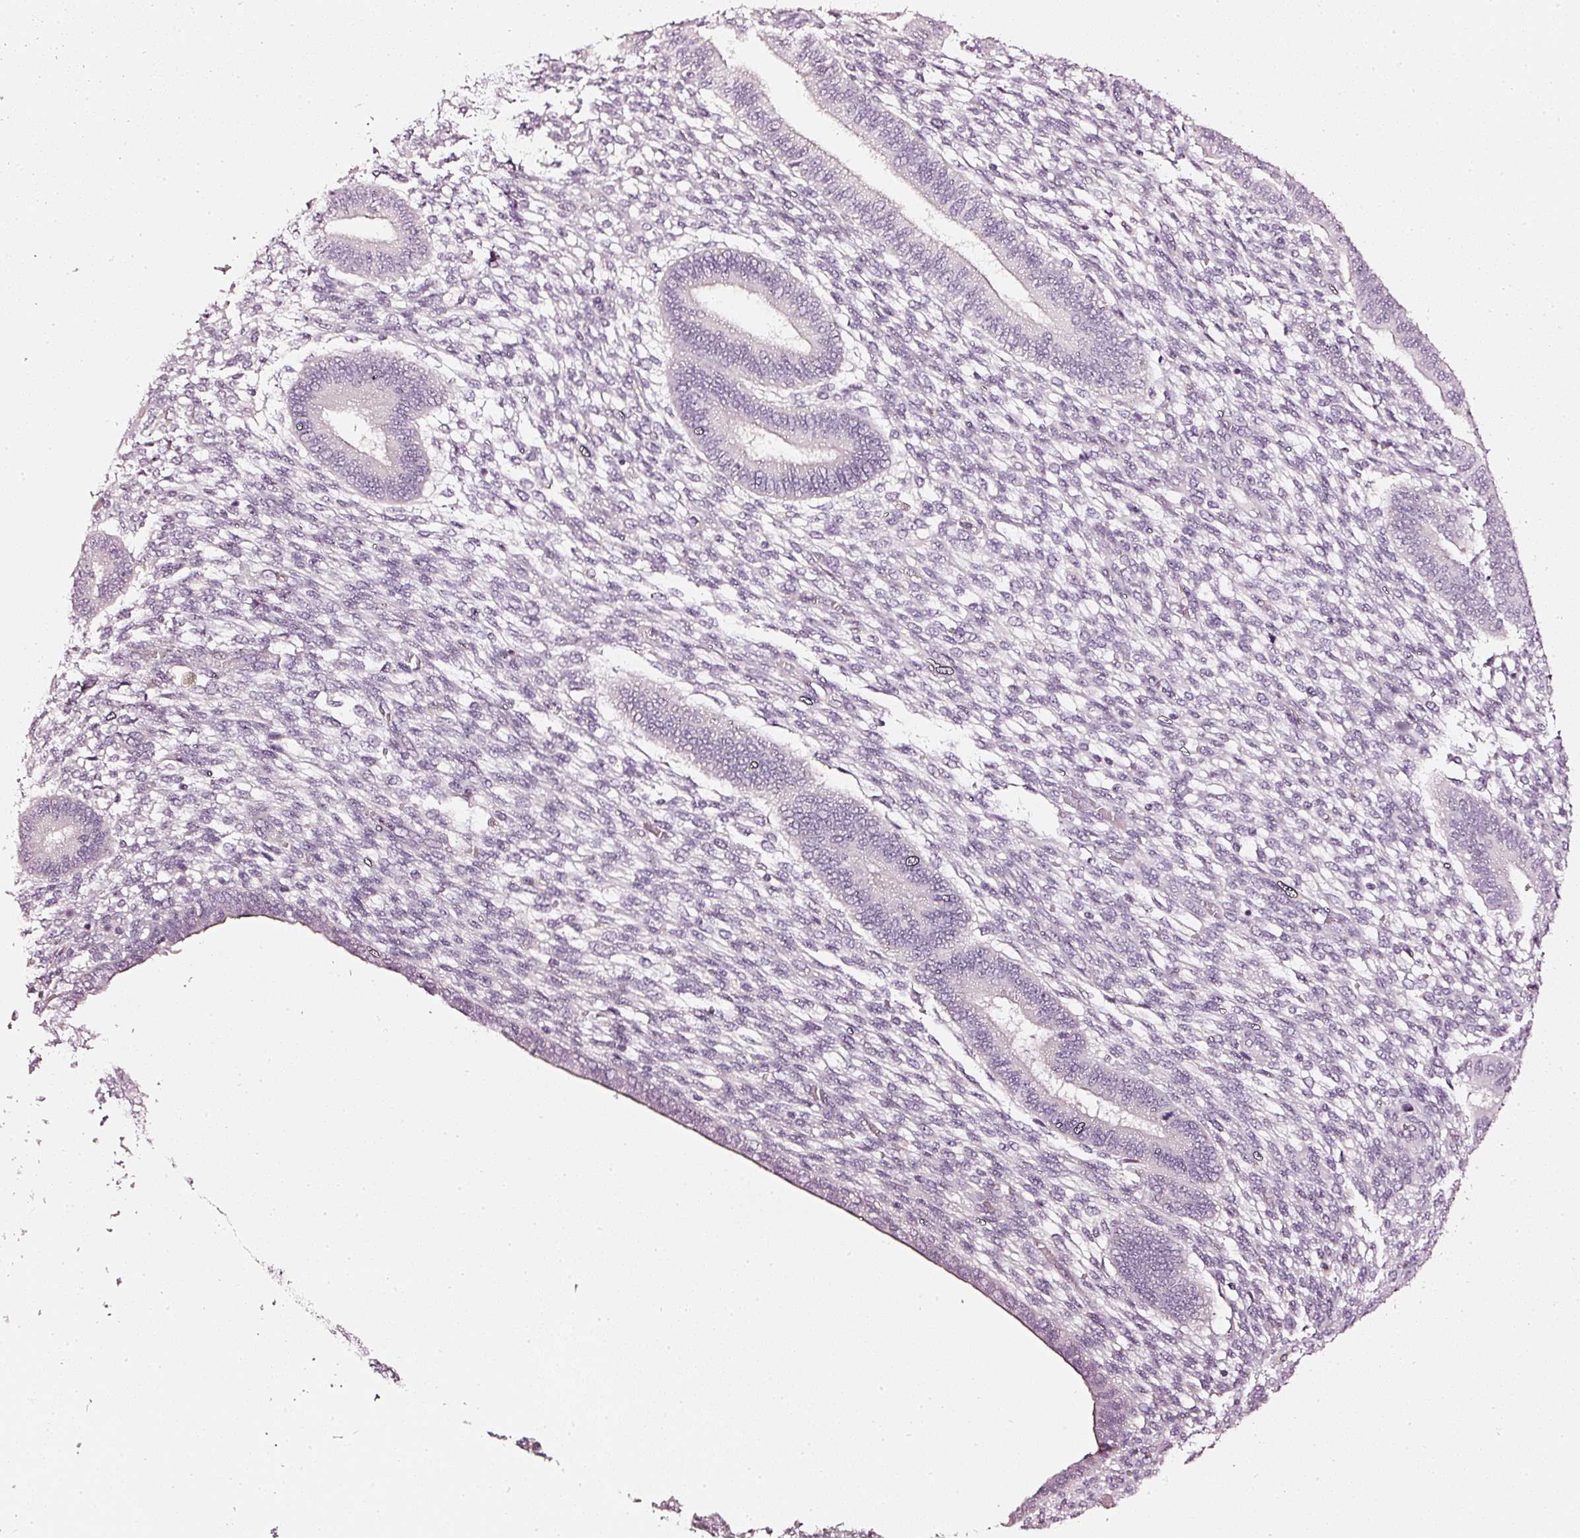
{"staining": {"intensity": "negative", "quantity": "none", "location": "none"}, "tissue": "endometrium", "cell_type": "Cells in endometrial stroma", "image_type": "normal", "snomed": [{"axis": "morphology", "description": "Normal tissue, NOS"}, {"axis": "topography", "description": "Endometrium"}], "caption": "Human endometrium stained for a protein using IHC reveals no expression in cells in endometrial stroma.", "gene": "CNP", "patient": {"sex": "female", "age": 36}}